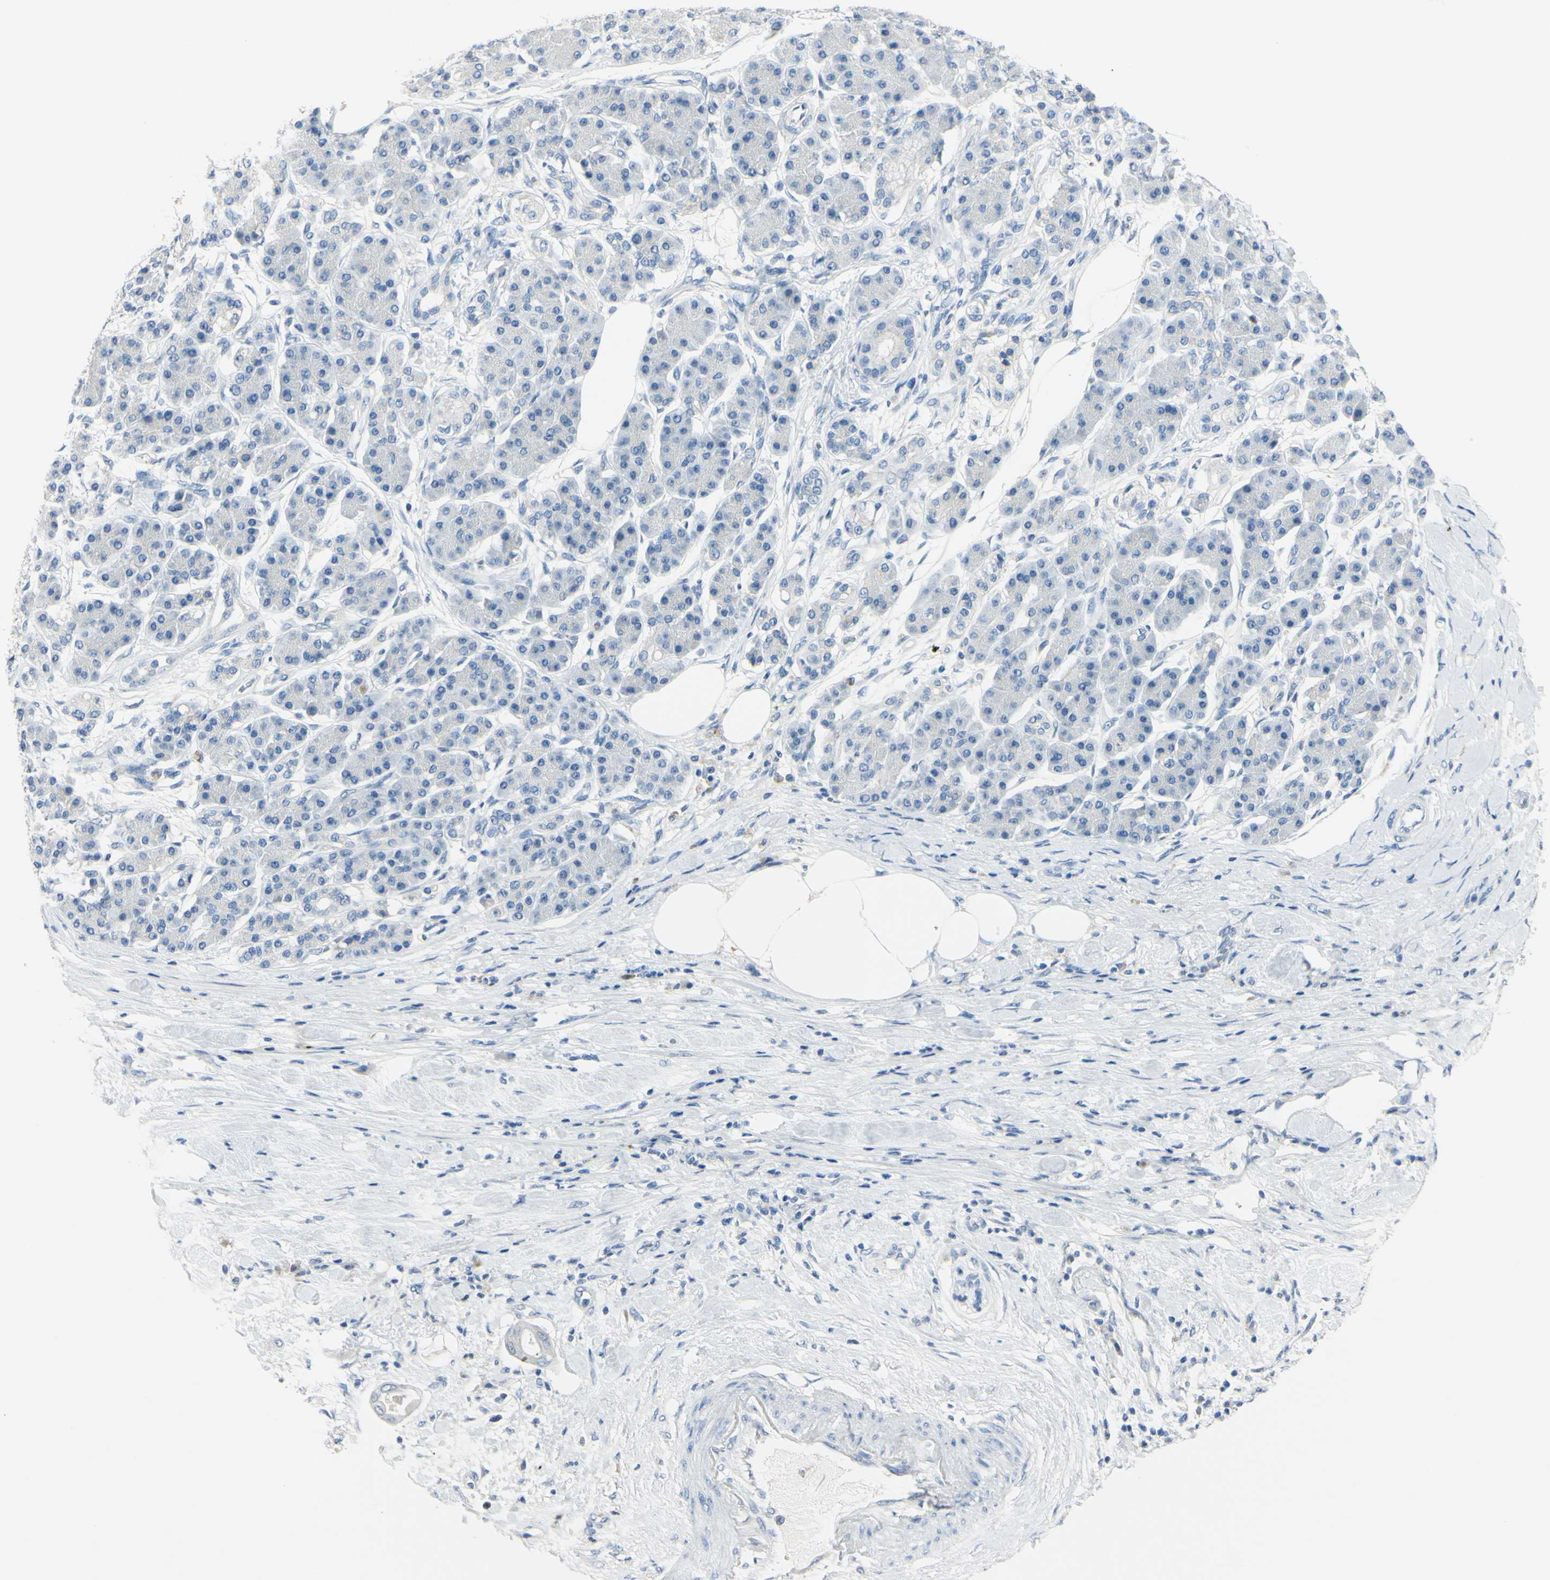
{"staining": {"intensity": "negative", "quantity": "none", "location": "none"}, "tissue": "pancreatic cancer", "cell_type": "Tumor cells", "image_type": "cancer", "snomed": [{"axis": "morphology", "description": "Adenocarcinoma, NOS"}, {"axis": "morphology", "description": "Adenocarcinoma, metastatic, NOS"}, {"axis": "topography", "description": "Lymph node"}, {"axis": "topography", "description": "Pancreas"}, {"axis": "topography", "description": "Duodenum"}], "caption": "The micrograph reveals no staining of tumor cells in pancreatic cancer.", "gene": "ZNF557", "patient": {"sex": "female", "age": 64}}